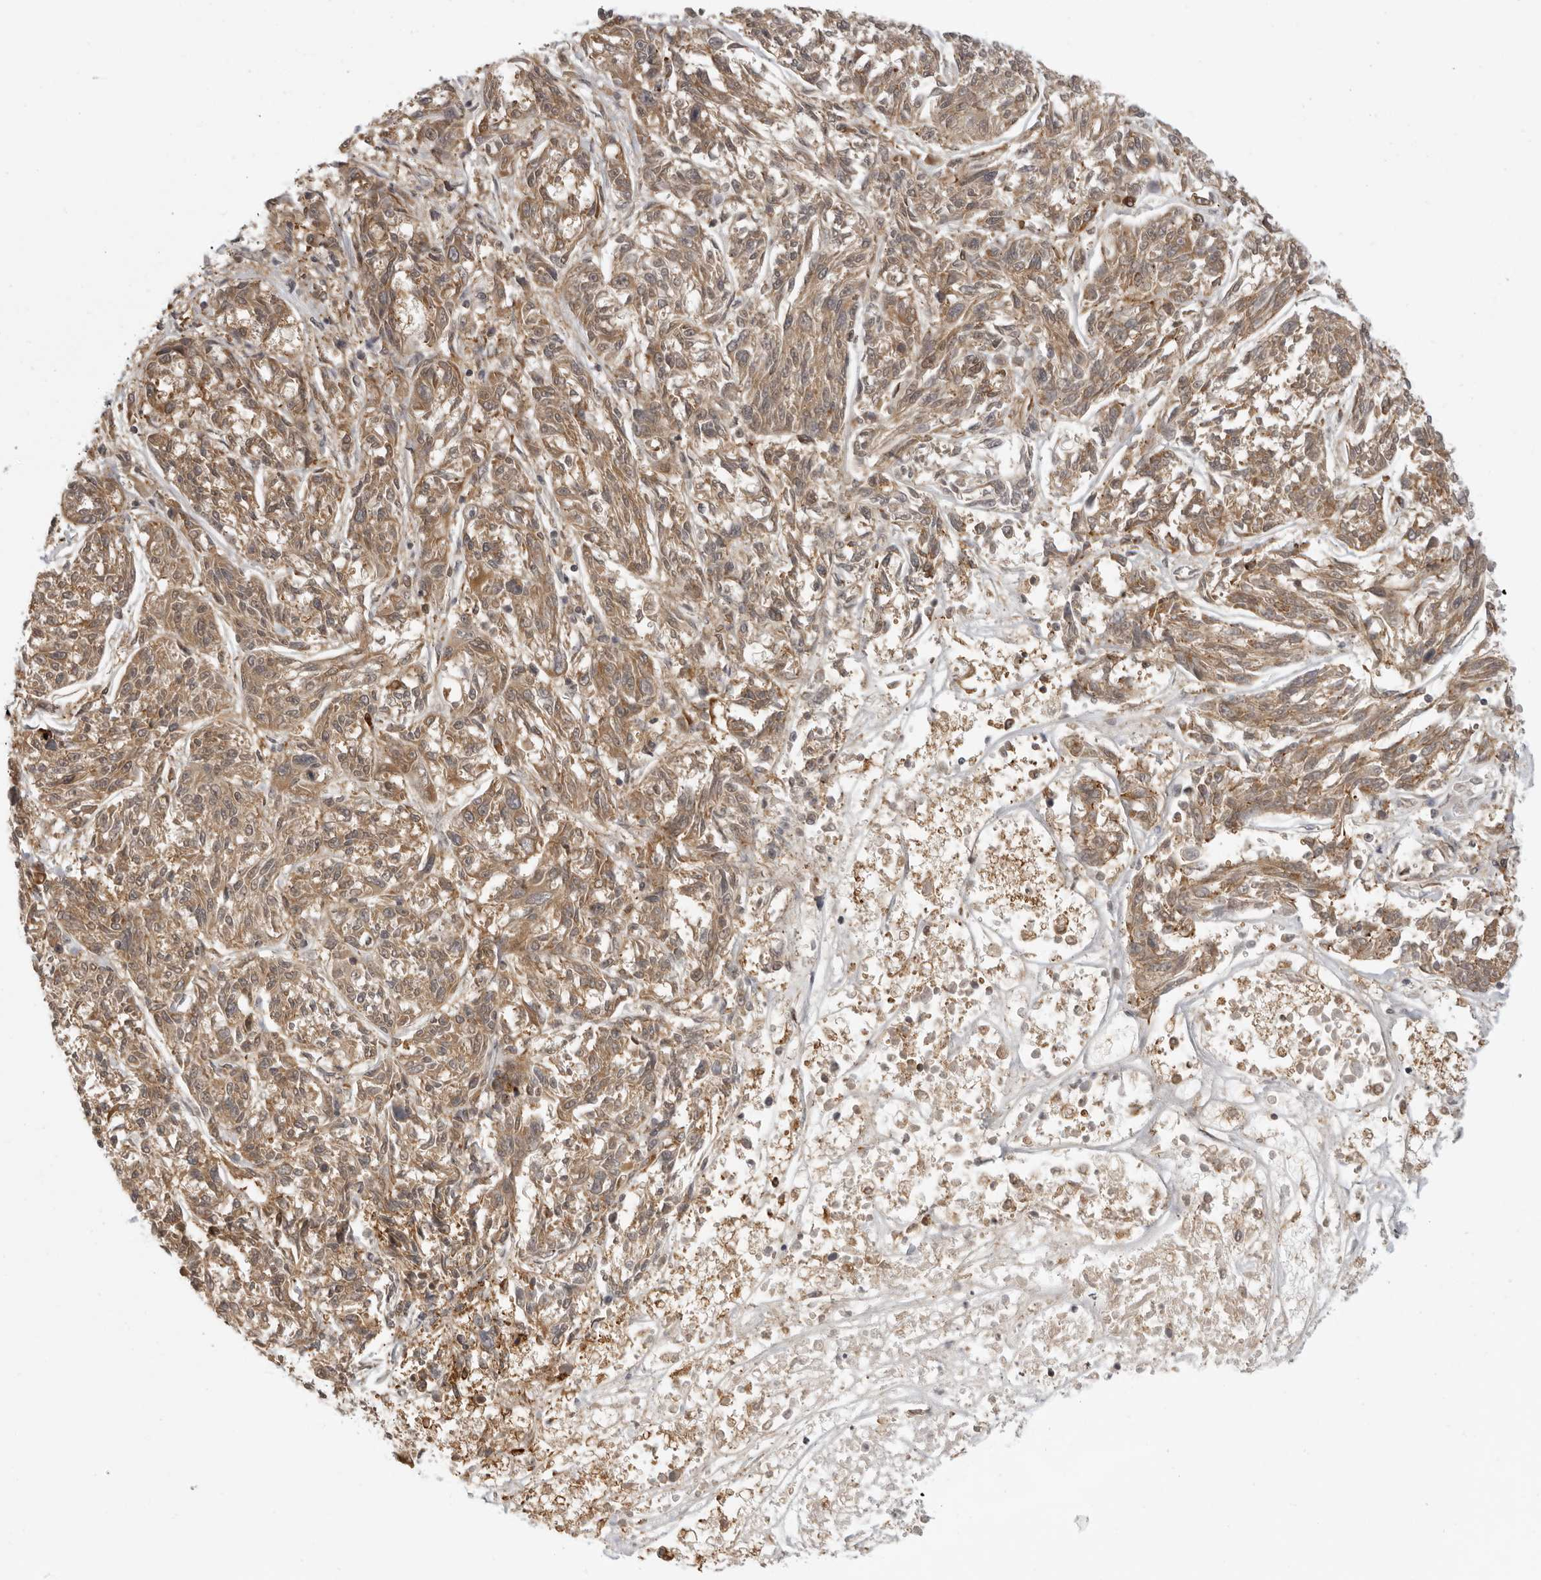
{"staining": {"intensity": "moderate", "quantity": ">75%", "location": "cytoplasmic/membranous"}, "tissue": "melanoma", "cell_type": "Tumor cells", "image_type": "cancer", "snomed": [{"axis": "morphology", "description": "Malignant melanoma, NOS"}, {"axis": "topography", "description": "Skin"}], "caption": "Melanoma tissue shows moderate cytoplasmic/membranous positivity in approximately >75% of tumor cells", "gene": "PRRC2A", "patient": {"sex": "male", "age": 53}}